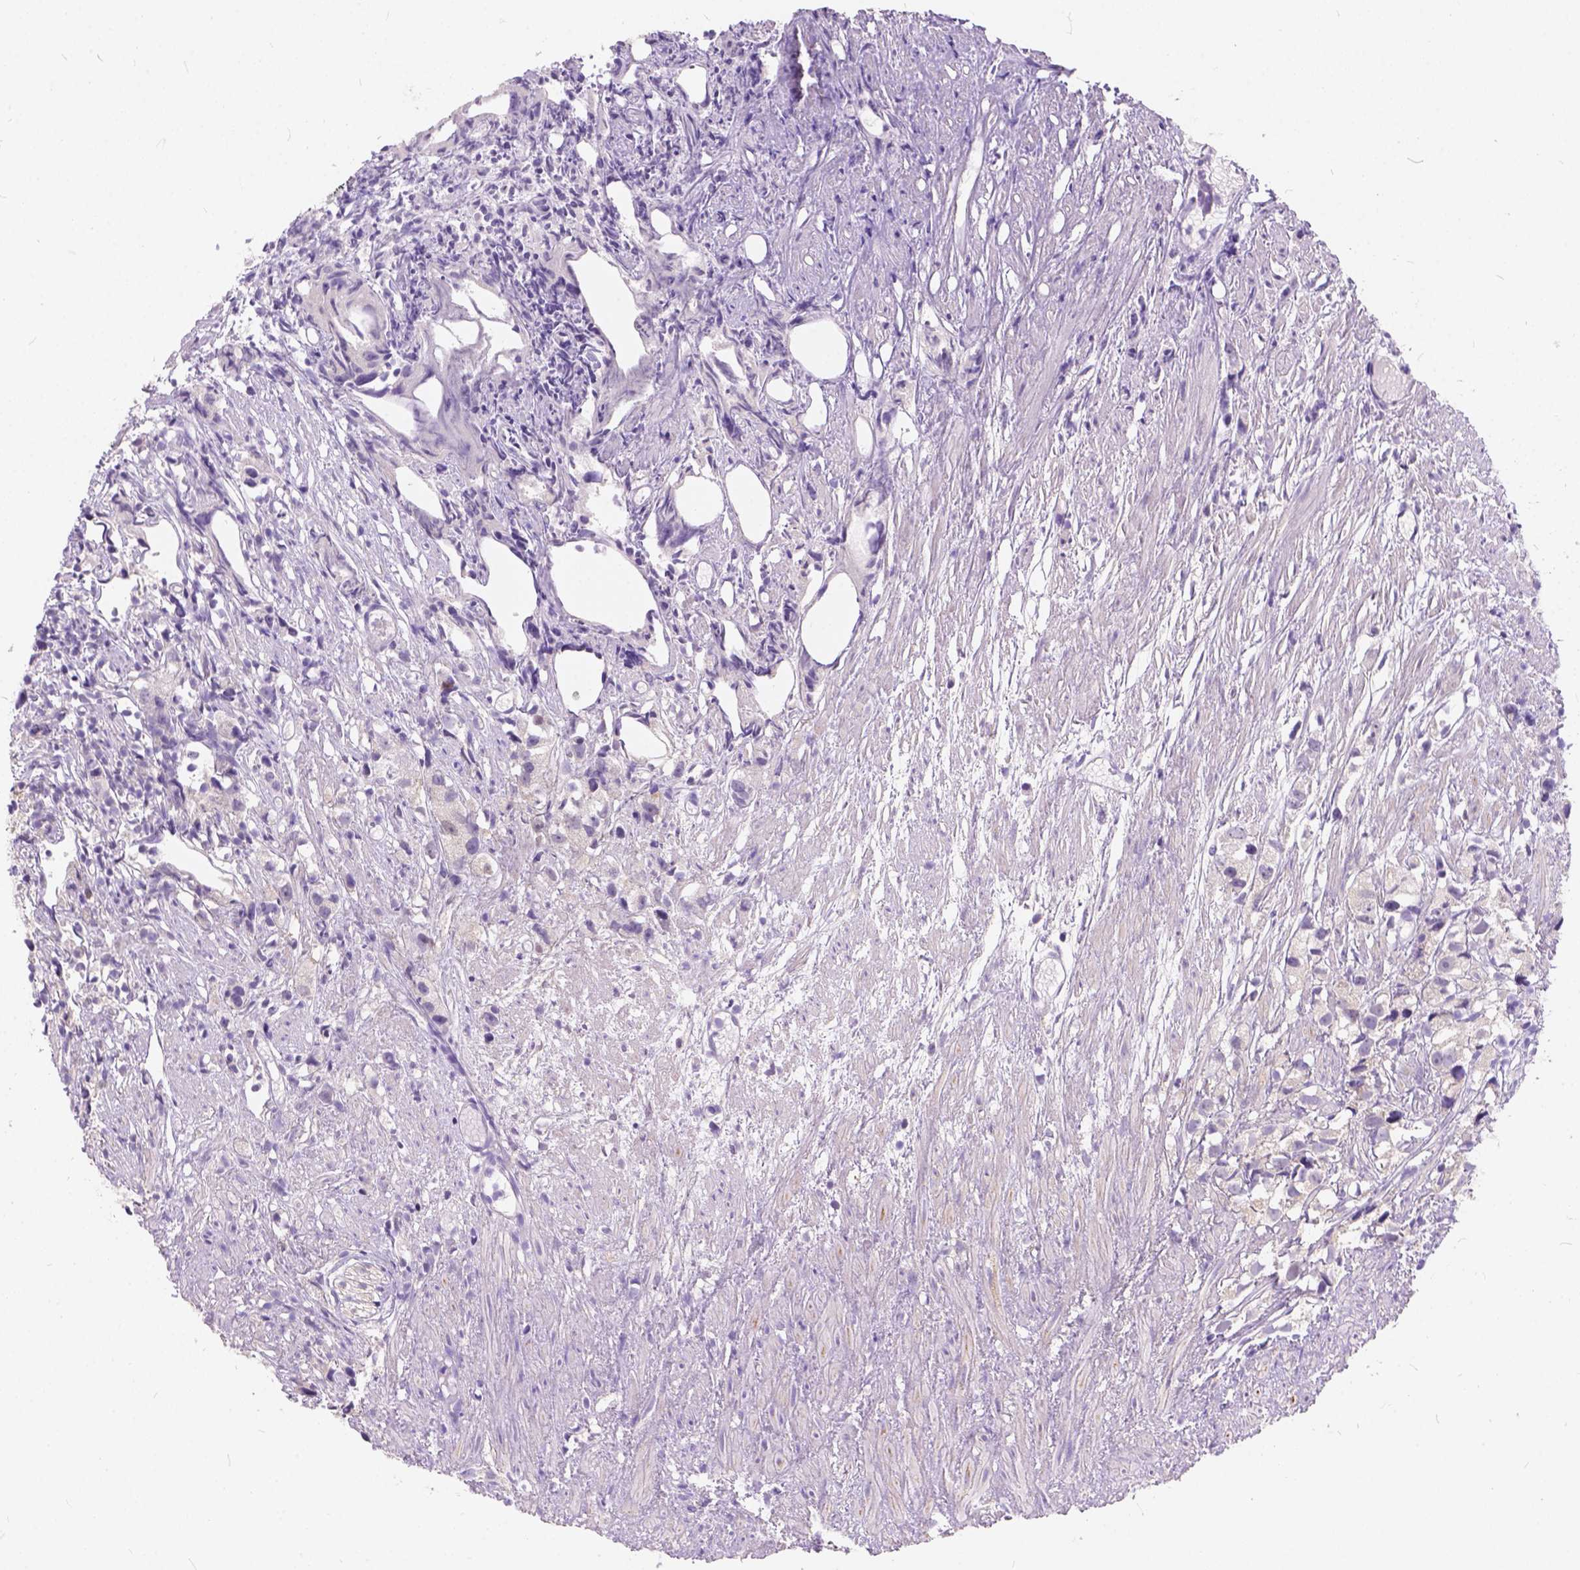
{"staining": {"intensity": "weak", "quantity": "<25%", "location": "cytoplasmic/membranous"}, "tissue": "prostate cancer", "cell_type": "Tumor cells", "image_type": "cancer", "snomed": [{"axis": "morphology", "description": "Adenocarcinoma, High grade"}, {"axis": "topography", "description": "Prostate"}], "caption": "IHC of prostate adenocarcinoma (high-grade) shows no expression in tumor cells. The staining is performed using DAB (3,3'-diaminobenzidine) brown chromogen with nuclei counter-stained in using hematoxylin.", "gene": "PEX11G", "patient": {"sex": "male", "age": 68}}